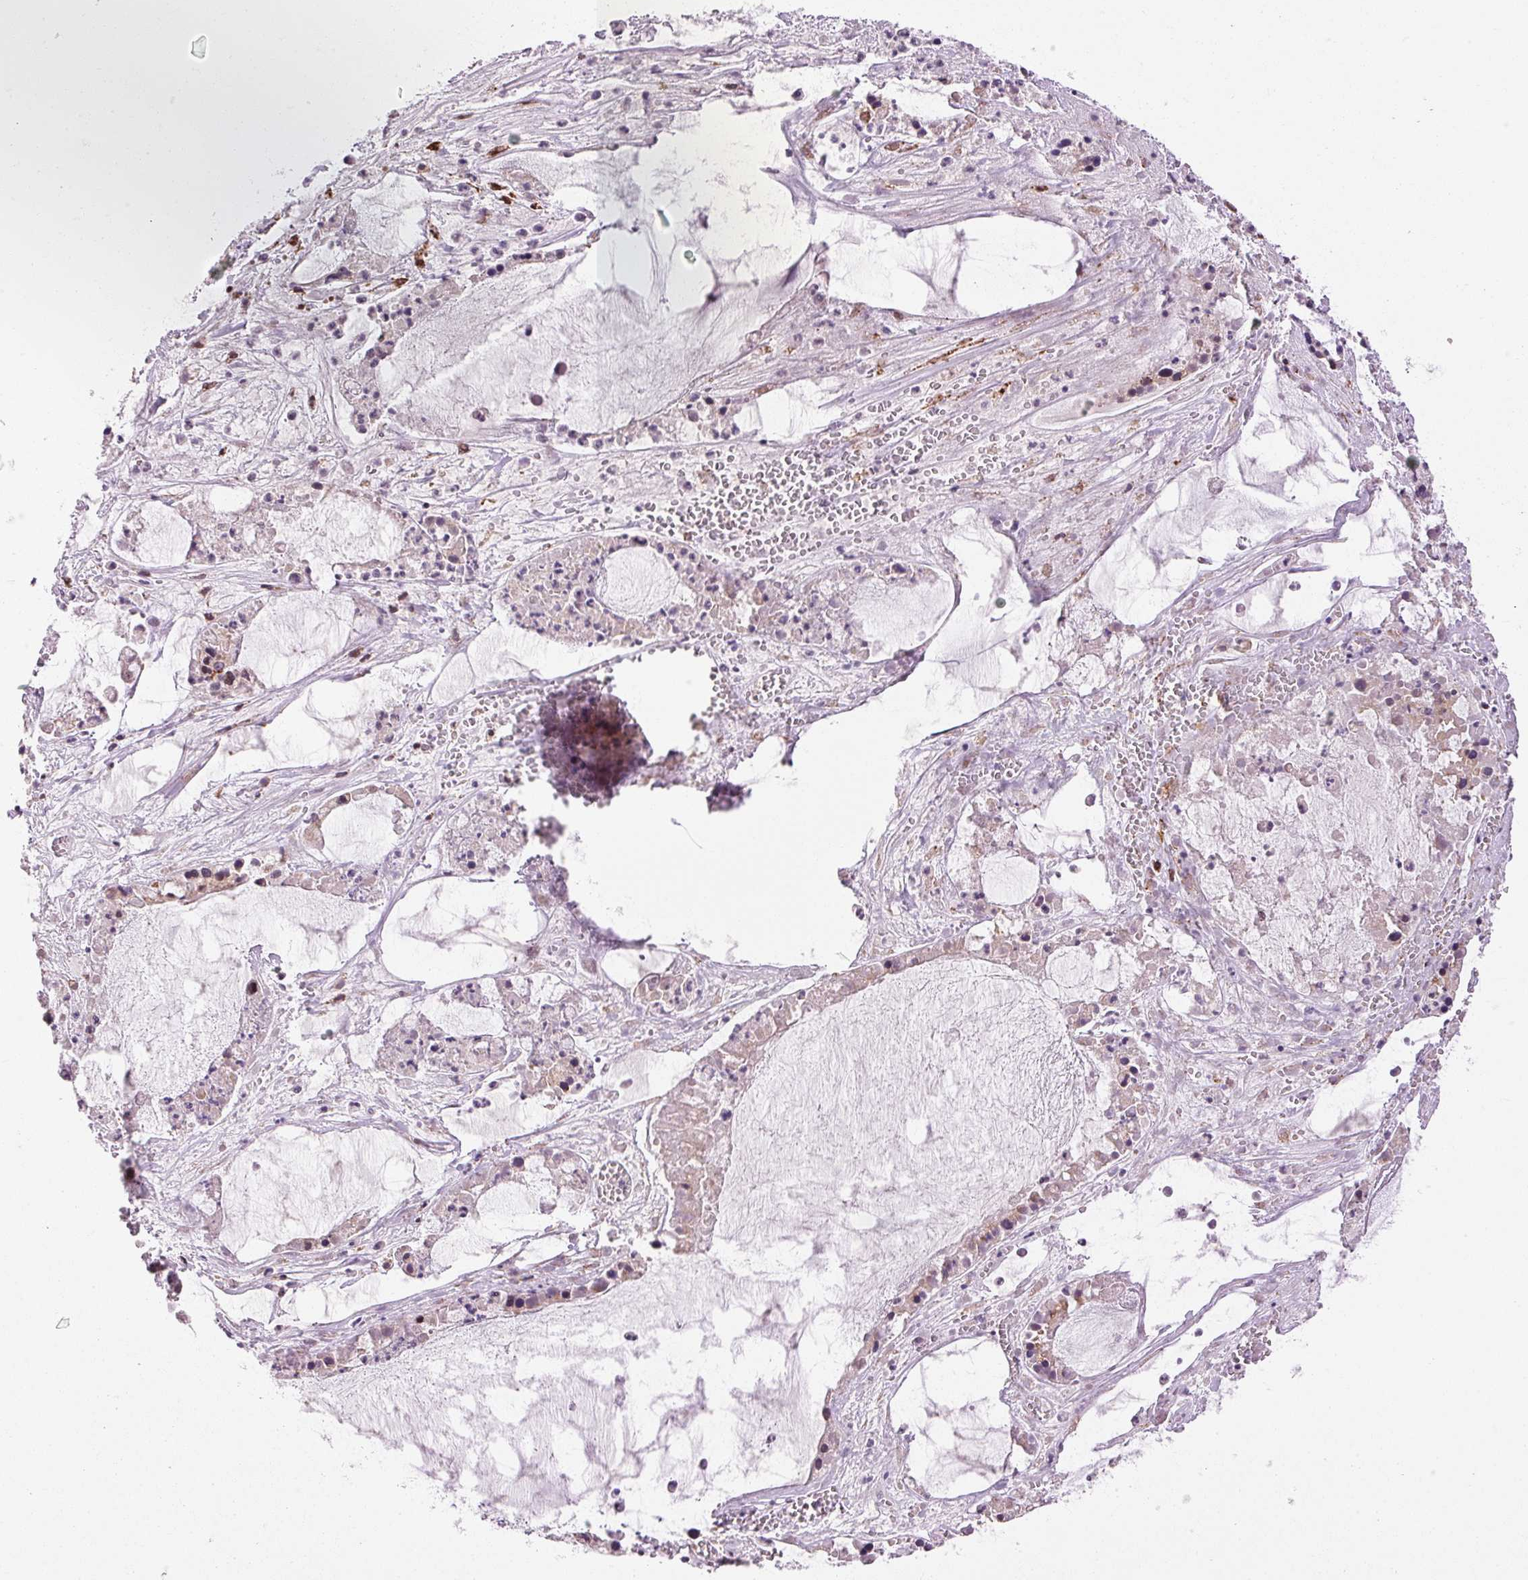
{"staining": {"intensity": "weak", "quantity": "25%-75%", "location": "cytoplasmic/membranous,nuclear"}, "tissue": "ovarian cancer", "cell_type": "Tumor cells", "image_type": "cancer", "snomed": [{"axis": "morphology", "description": "Cystadenocarcinoma, mucinous, NOS"}, {"axis": "topography", "description": "Ovary"}], "caption": "Ovarian mucinous cystadenocarcinoma tissue exhibits weak cytoplasmic/membranous and nuclear staining in about 25%-75% of tumor cells, visualized by immunohistochemistry.", "gene": "ANKRD20A1", "patient": {"sex": "female", "age": 63}}